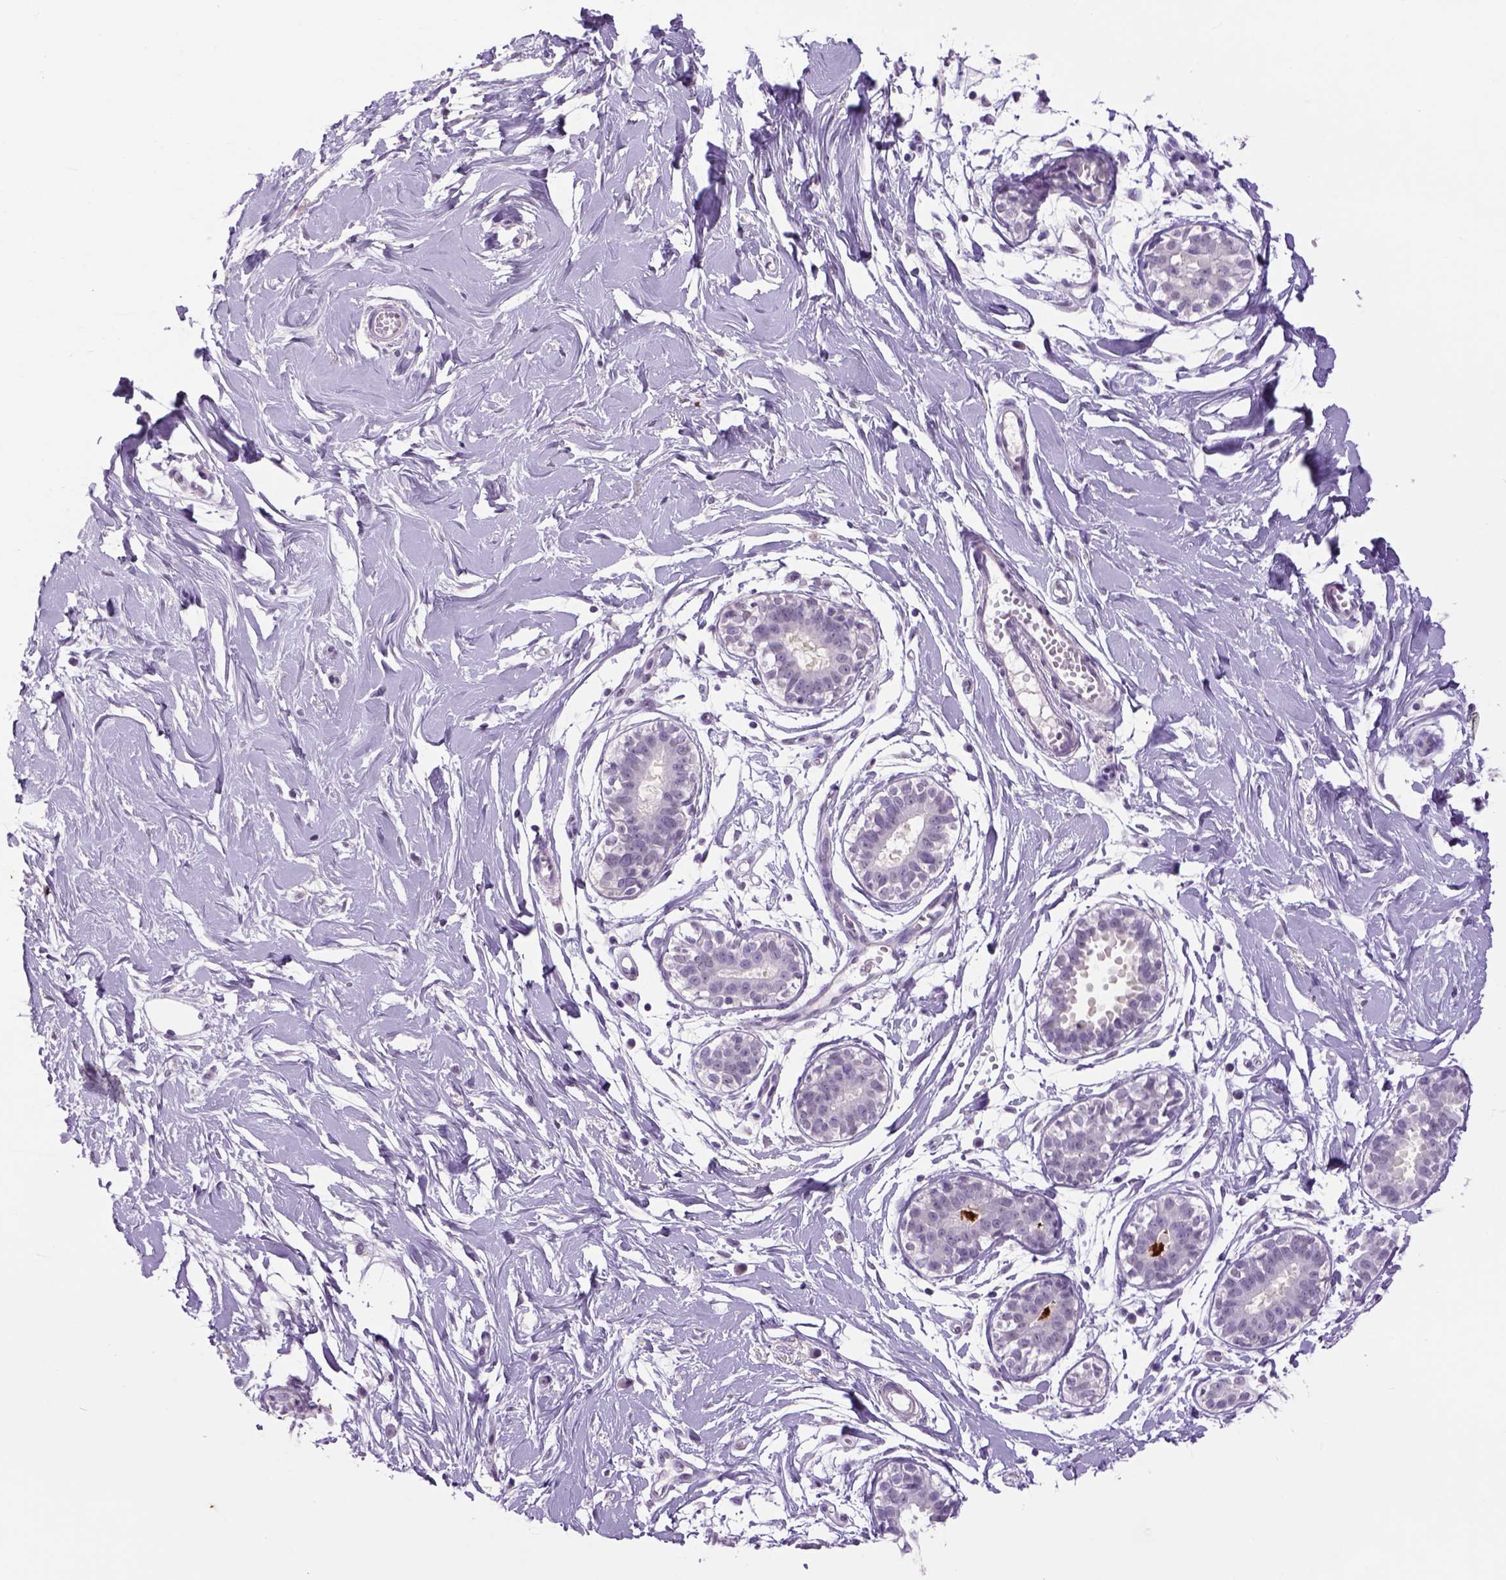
{"staining": {"intensity": "negative", "quantity": "none", "location": "none"}, "tissue": "breast", "cell_type": "Adipocytes", "image_type": "normal", "snomed": [{"axis": "morphology", "description": "Normal tissue, NOS"}, {"axis": "topography", "description": "Breast"}], "caption": "Breast stained for a protein using IHC shows no positivity adipocytes.", "gene": "DBH", "patient": {"sex": "female", "age": 49}}